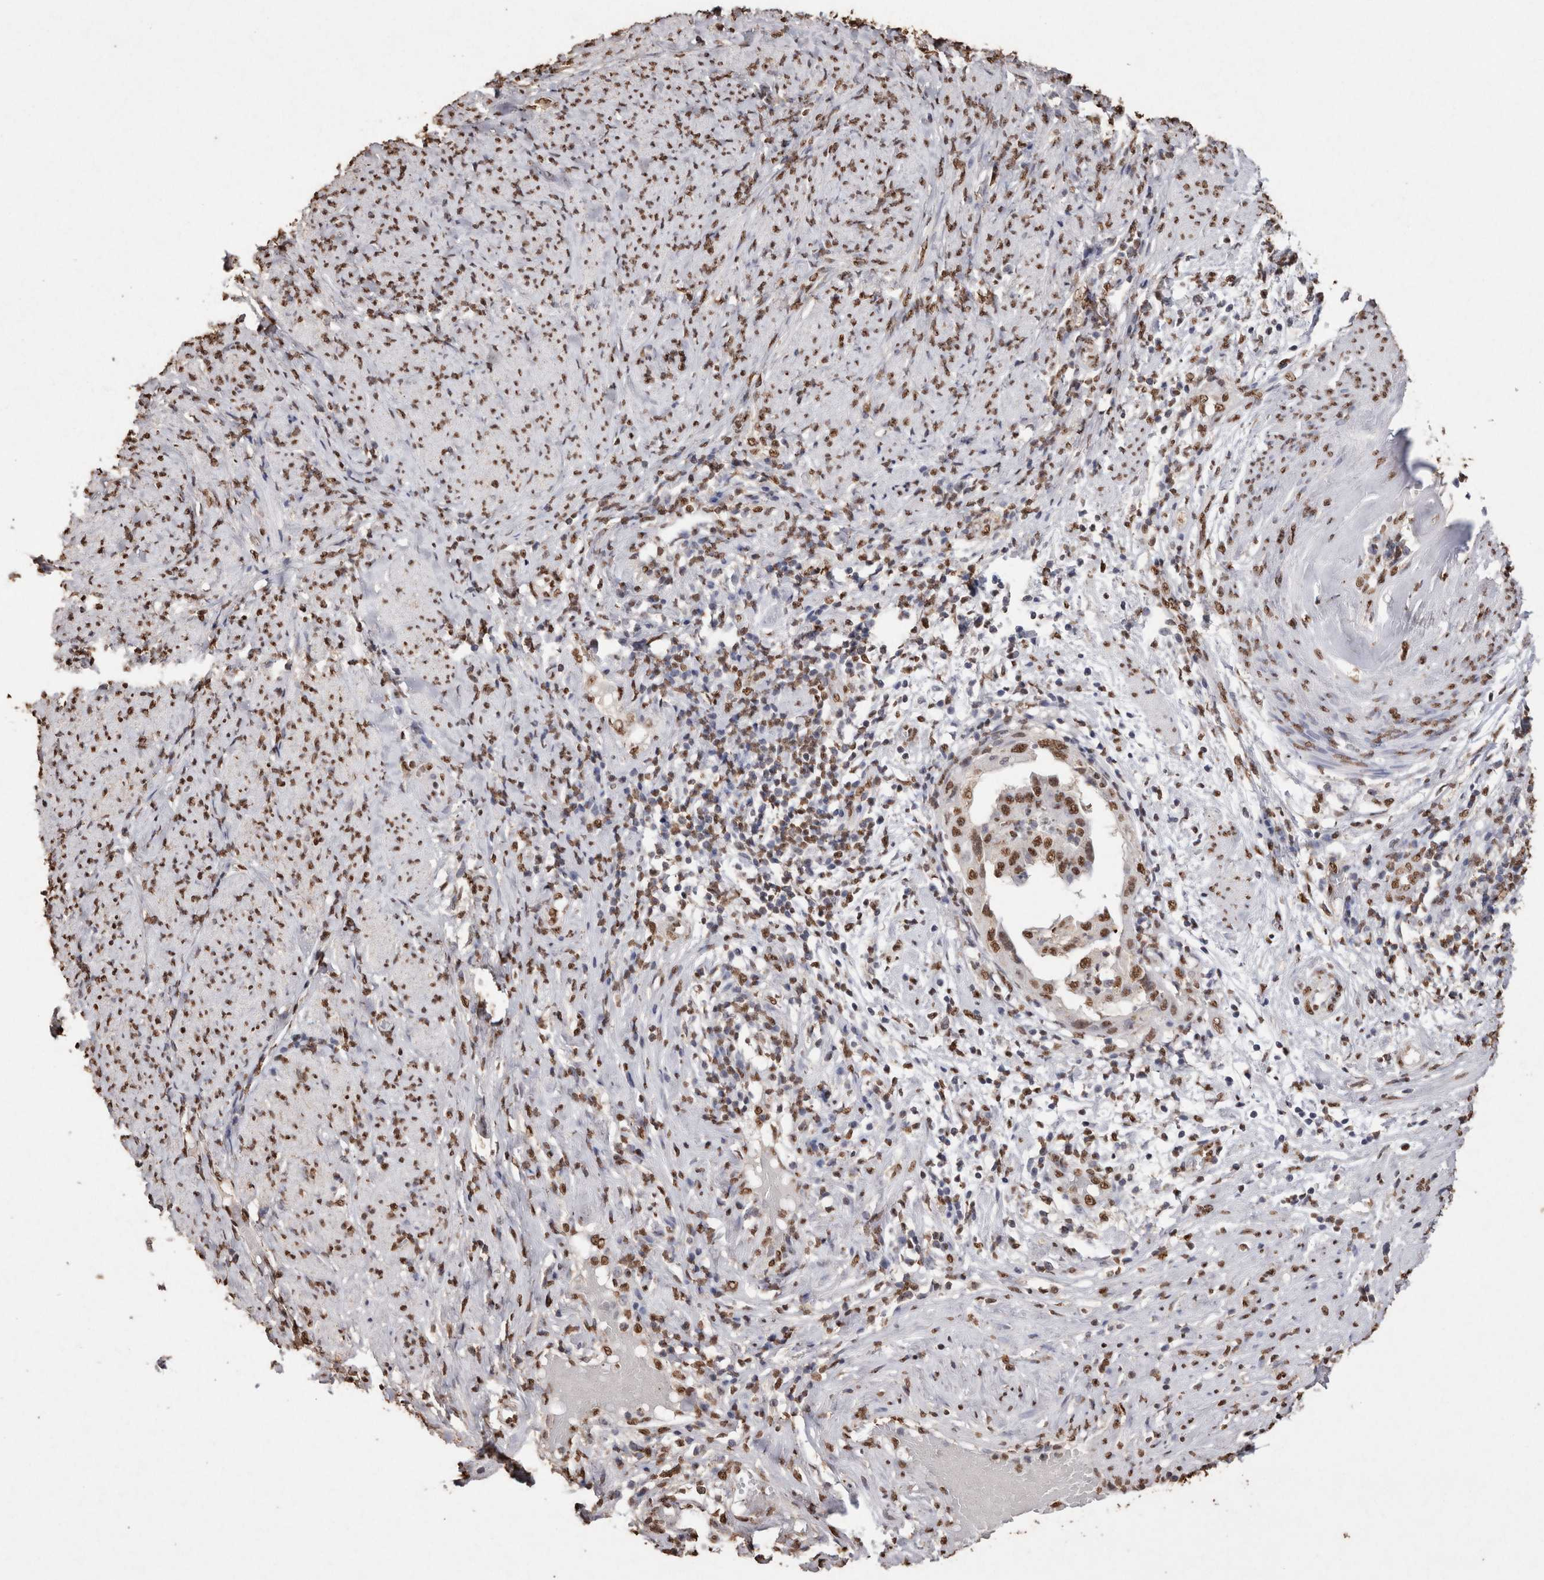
{"staining": {"intensity": "moderate", "quantity": ">75%", "location": "nuclear"}, "tissue": "endometrial cancer", "cell_type": "Tumor cells", "image_type": "cancer", "snomed": [{"axis": "morphology", "description": "Adenocarcinoma, NOS"}, {"axis": "topography", "description": "Endometrium"}], "caption": "This is an image of immunohistochemistry (IHC) staining of endometrial cancer, which shows moderate positivity in the nuclear of tumor cells.", "gene": "NTHL1", "patient": {"sex": "female", "age": 85}}